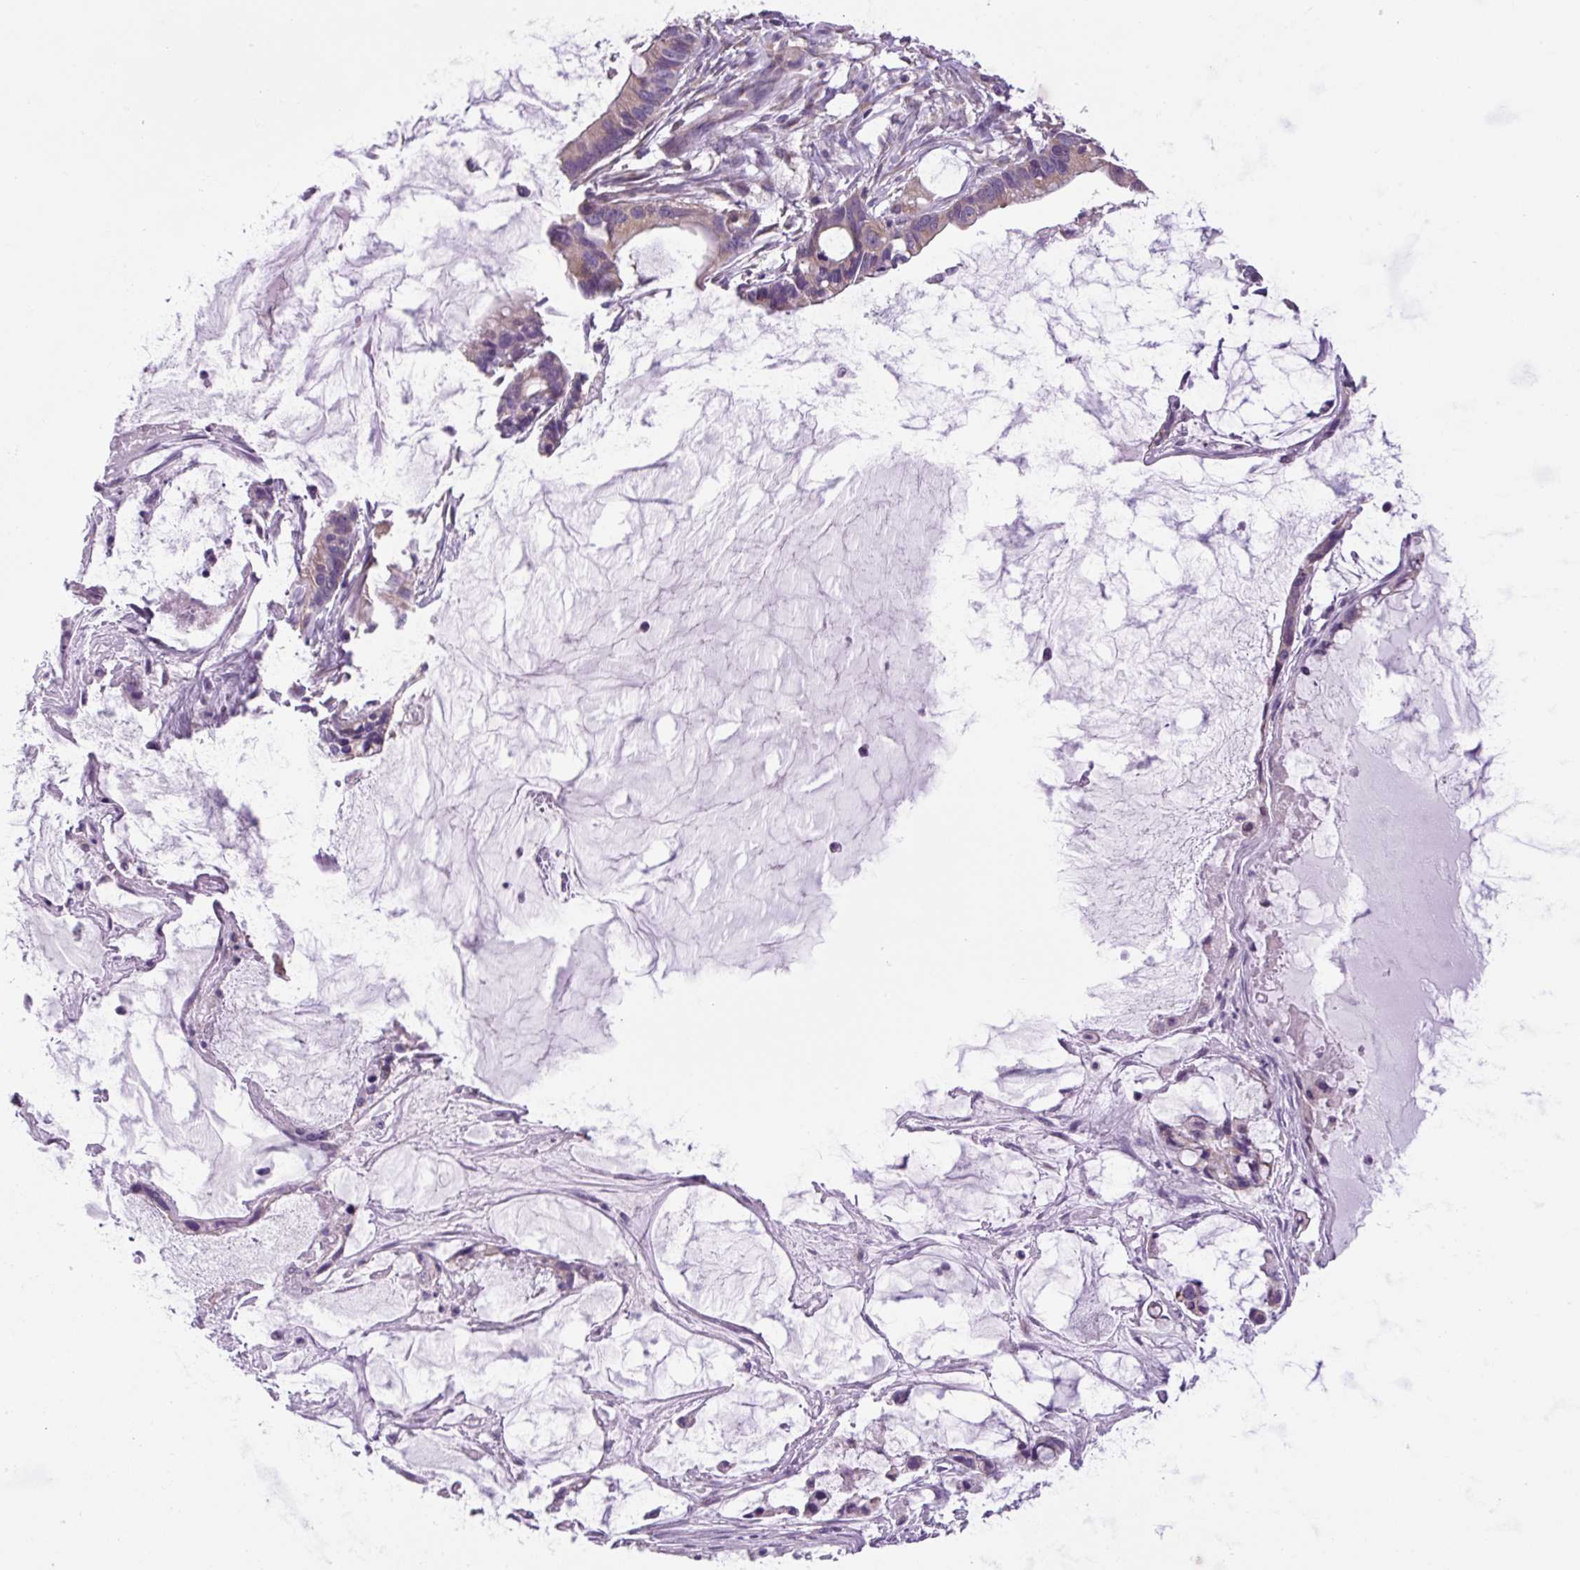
{"staining": {"intensity": "weak", "quantity": "25%-75%", "location": "cytoplasmic/membranous"}, "tissue": "ovarian cancer", "cell_type": "Tumor cells", "image_type": "cancer", "snomed": [{"axis": "morphology", "description": "Cystadenocarcinoma, mucinous, NOS"}, {"axis": "topography", "description": "Ovary"}], "caption": "Protein staining by immunohistochemistry shows weak cytoplasmic/membranous staining in approximately 25%-75% of tumor cells in mucinous cystadenocarcinoma (ovarian).", "gene": "GORASP1", "patient": {"sex": "female", "age": 63}}